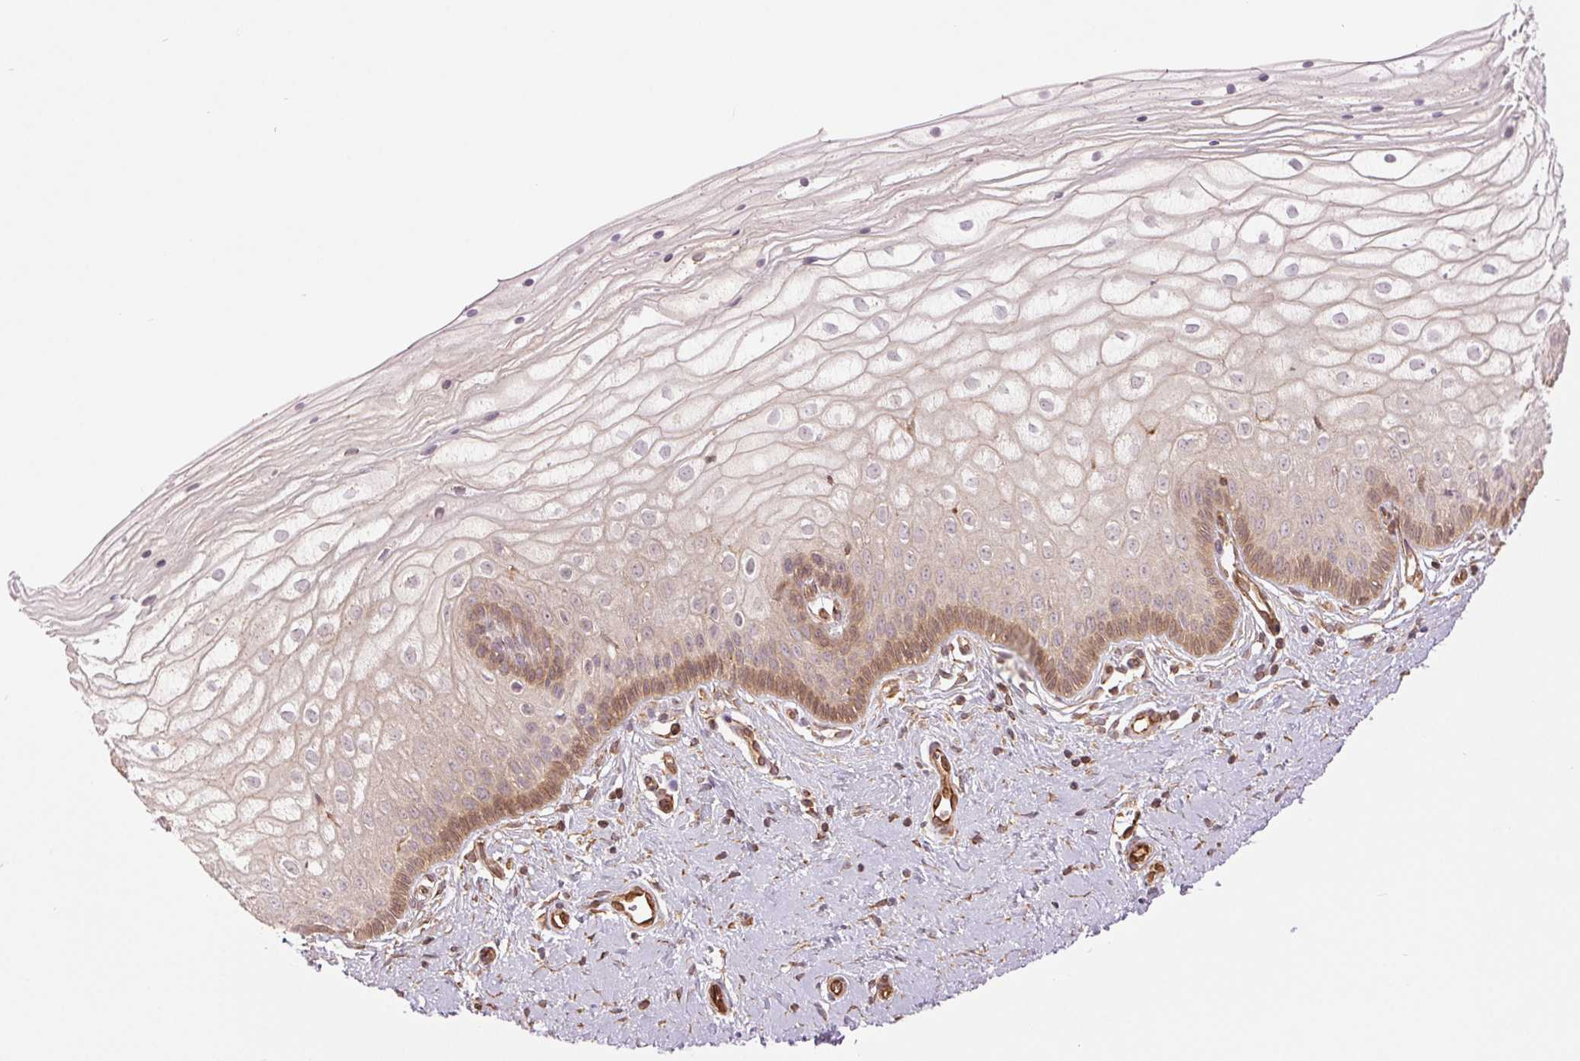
{"staining": {"intensity": "moderate", "quantity": "<25%", "location": "cytoplasmic/membranous"}, "tissue": "vagina", "cell_type": "Squamous epithelial cells", "image_type": "normal", "snomed": [{"axis": "morphology", "description": "Normal tissue, NOS"}, {"axis": "topography", "description": "Vagina"}], "caption": "A high-resolution photomicrograph shows IHC staining of benign vagina, which demonstrates moderate cytoplasmic/membranous staining in approximately <25% of squamous epithelial cells.", "gene": "STARD7", "patient": {"sex": "female", "age": 39}}